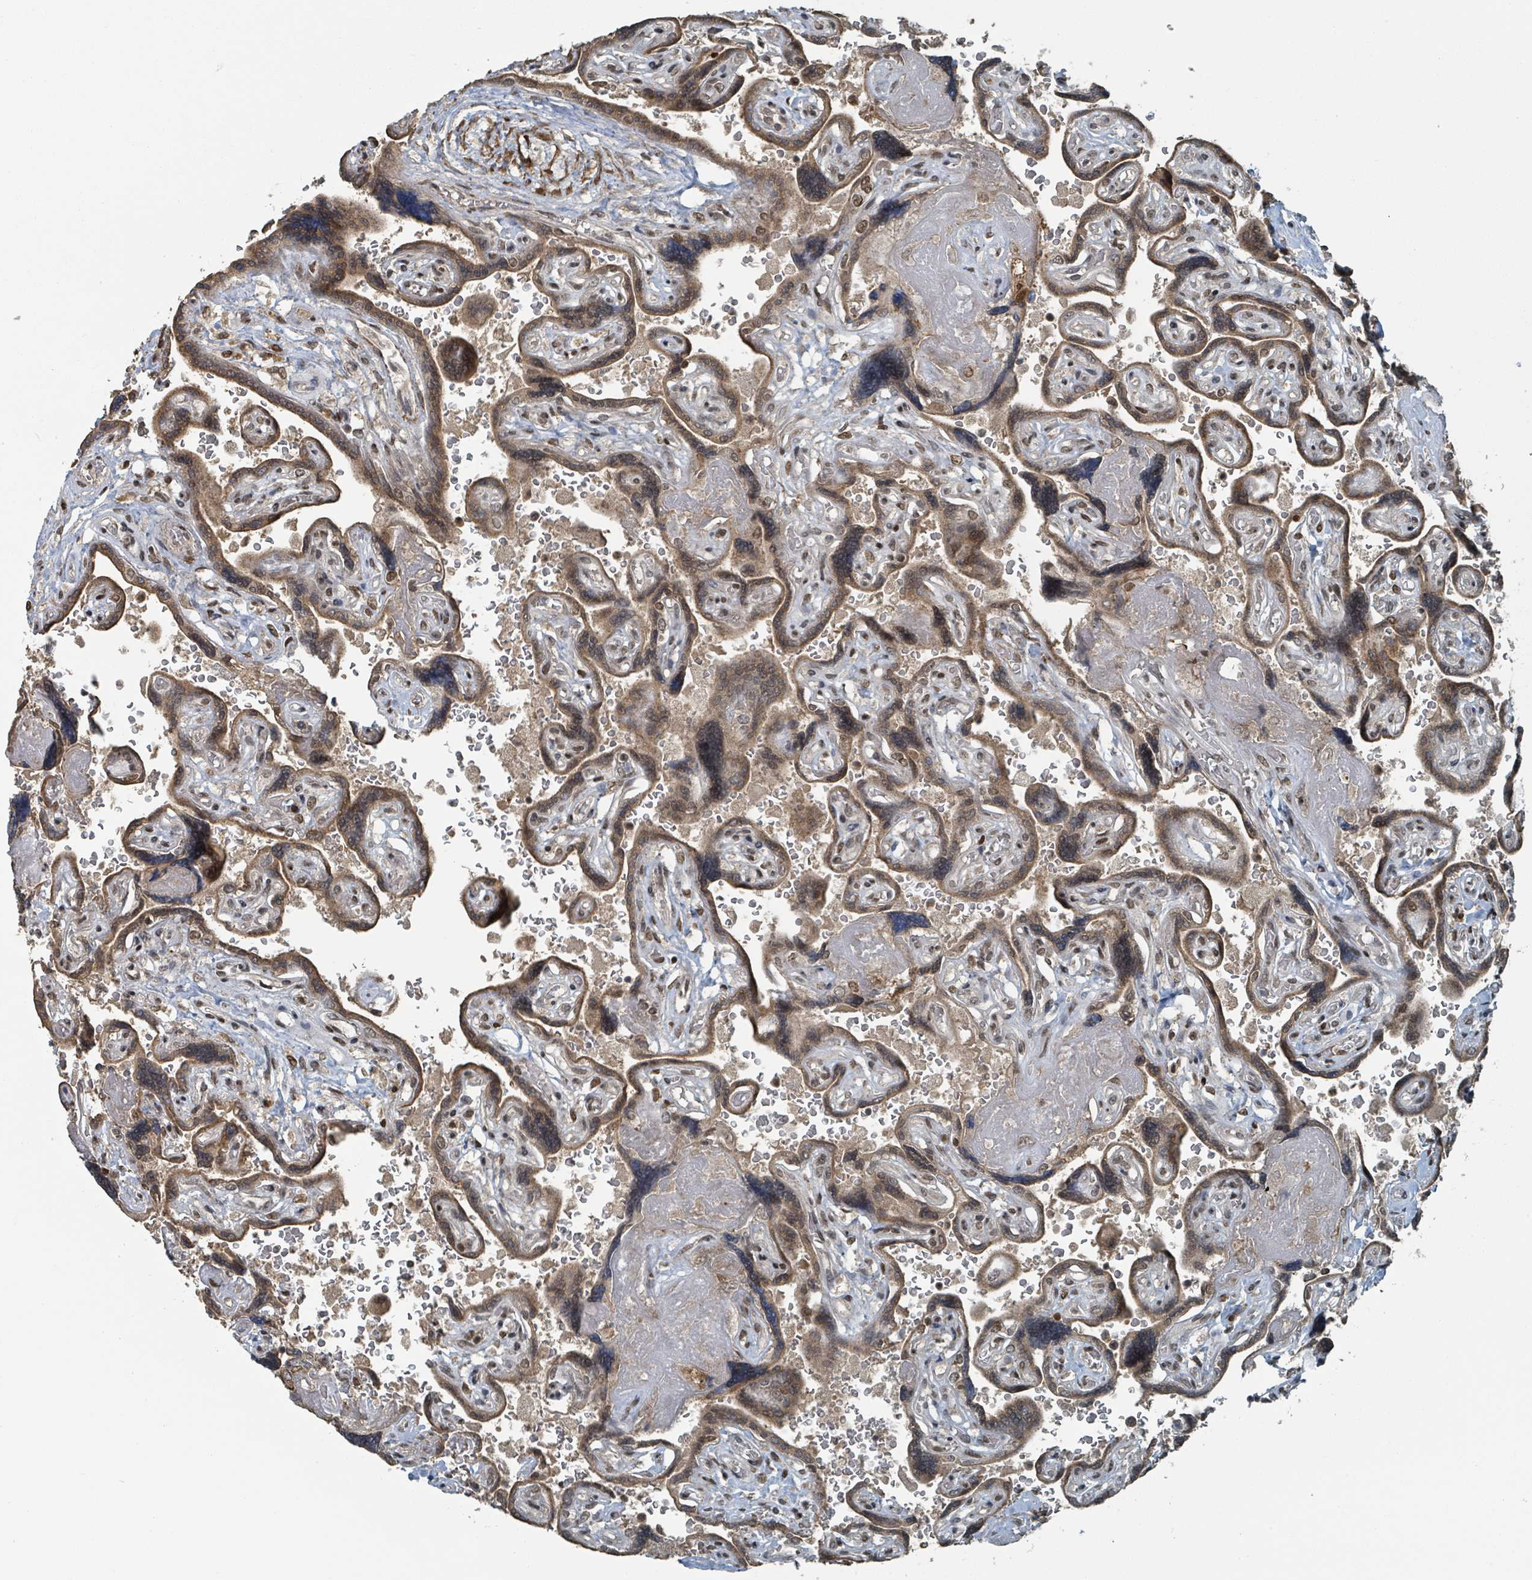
{"staining": {"intensity": "strong", "quantity": ">75%", "location": "cytoplasmic/membranous,nuclear"}, "tissue": "placenta", "cell_type": "Trophoblastic cells", "image_type": "normal", "snomed": [{"axis": "morphology", "description": "Normal tissue, NOS"}, {"axis": "topography", "description": "Placenta"}], "caption": "Immunohistochemistry photomicrograph of normal placenta: human placenta stained using IHC shows high levels of strong protein expression localized specifically in the cytoplasmic/membranous,nuclear of trophoblastic cells, appearing as a cytoplasmic/membranous,nuclear brown color.", "gene": "PHIP", "patient": {"sex": "female", "age": 32}}